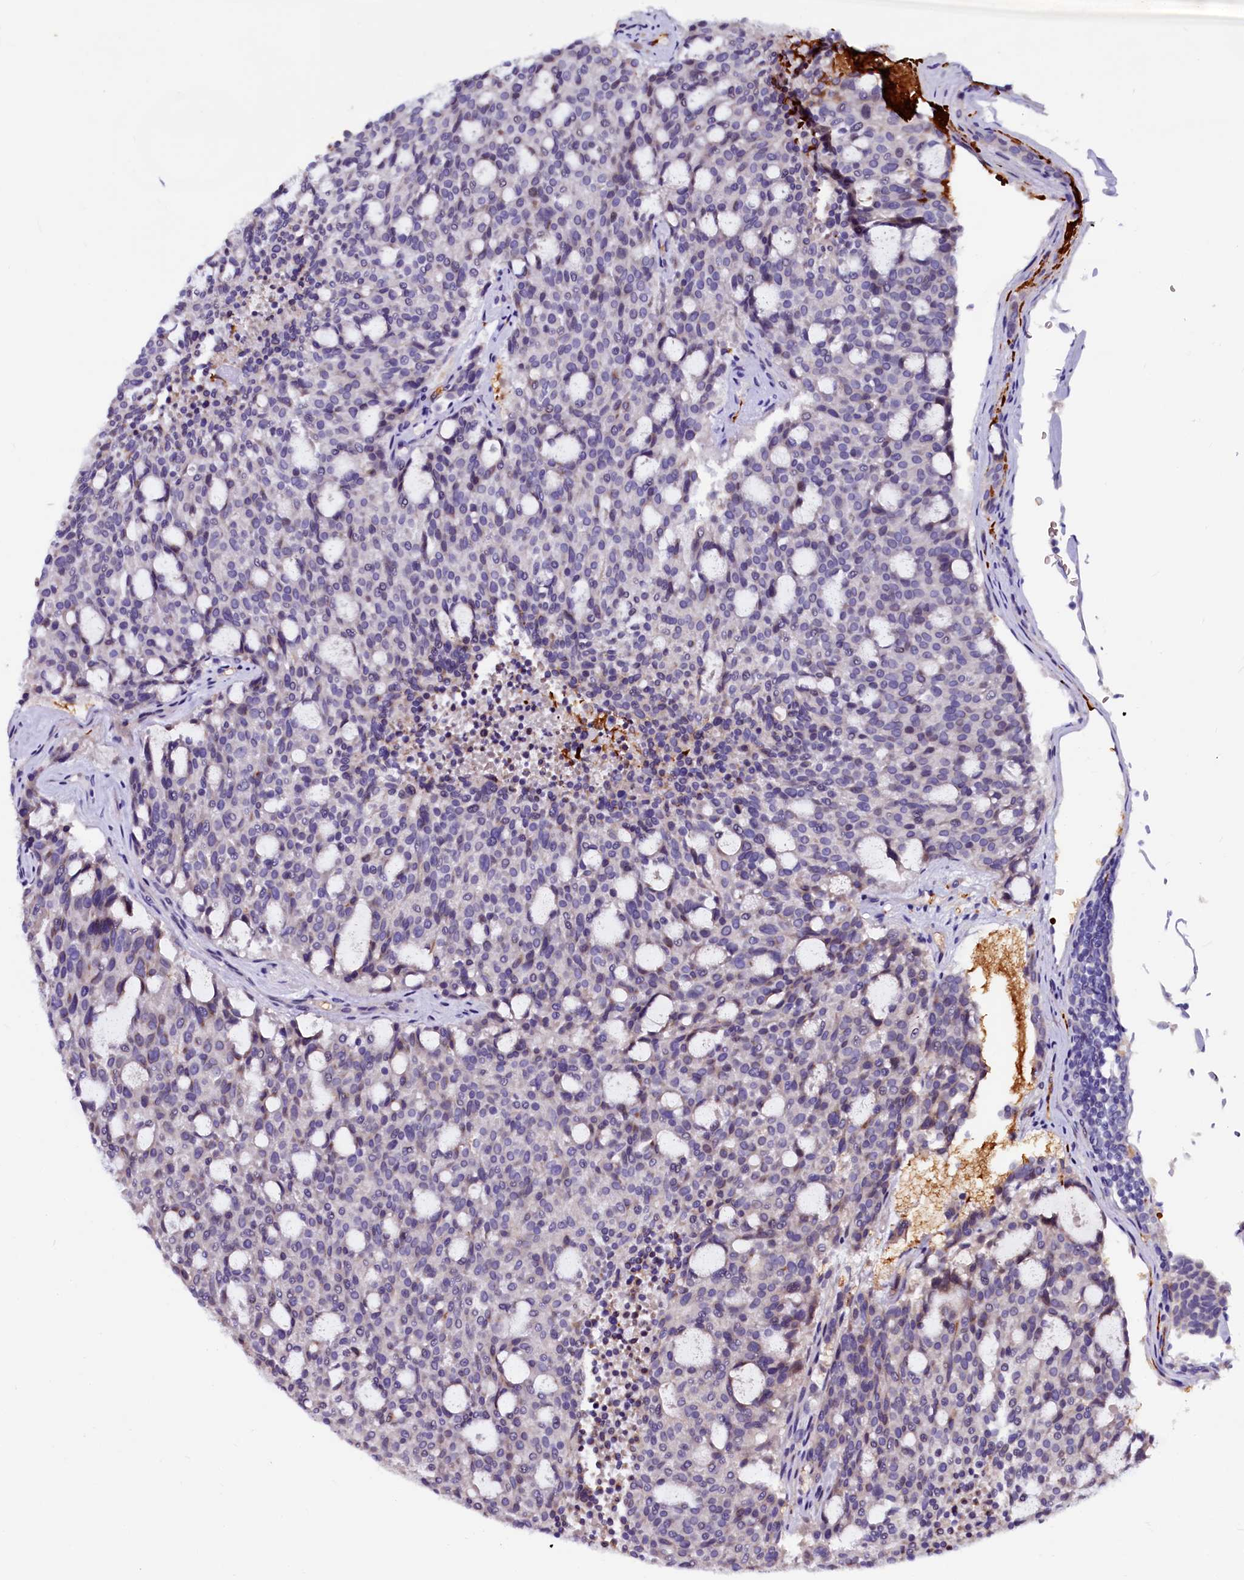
{"staining": {"intensity": "negative", "quantity": "none", "location": "none"}, "tissue": "carcinoid", "cell_type": "Tumor cells", "image_type": "cancer", "snomed": [{"axis": "morphology", "description": "Carcinoid, malignant, NOS"}, {"axis": "topography", "description": "Pancreas"}], "caption": "Tumor cells are negative for brown protein staining in malignant carcinoid. (Brightfield microscopy of DAB (3,3'-diaminobenzidine) IHC at high magnification).", "gene": "CTDSPL2", "patient": {"sex": "female", "age": 54}}